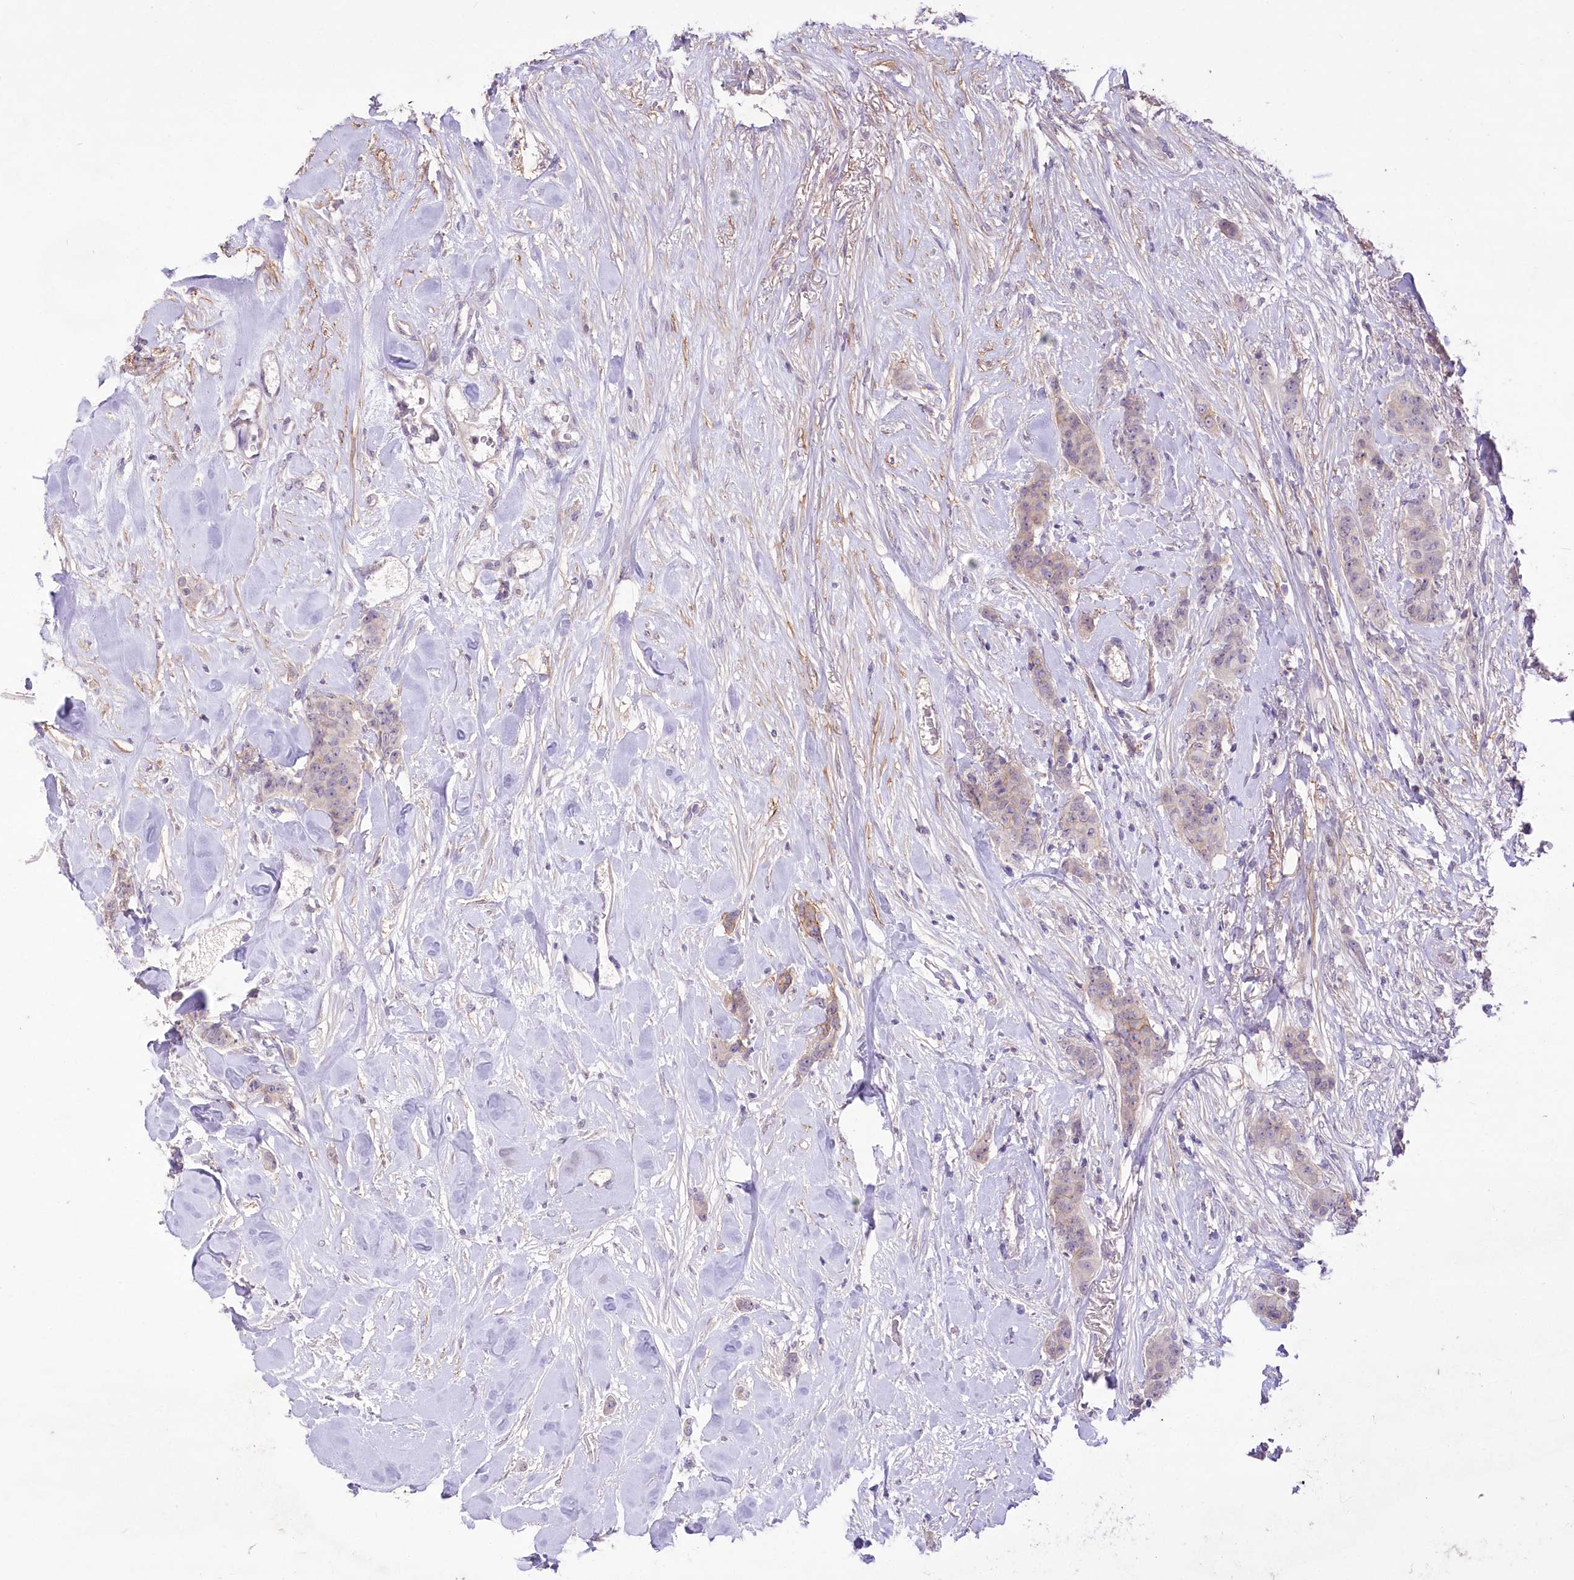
{"staining": {"intensity": "negative", "quantity": "none", "location": "none"}, "tissue": "breast cancer", "cell_type": "Tumor cells", "image_type": "cancer", "snomed": [{"axis": "morphology", "description": "Duct carcinoma"}, {"axis": "topography", "description": "Breast"}], "caption": "Tumor cells show no significant expression in intraductal carcinoma (breast). Brightfield microscopy of immunohistochemistry stained with DAB (3,3'-diaminobenzidine) (brown) and hematoxylin (blue), captured at high magnification.", "gene": "ENPP1", "patient": {"sex": "female", "age": 40}}